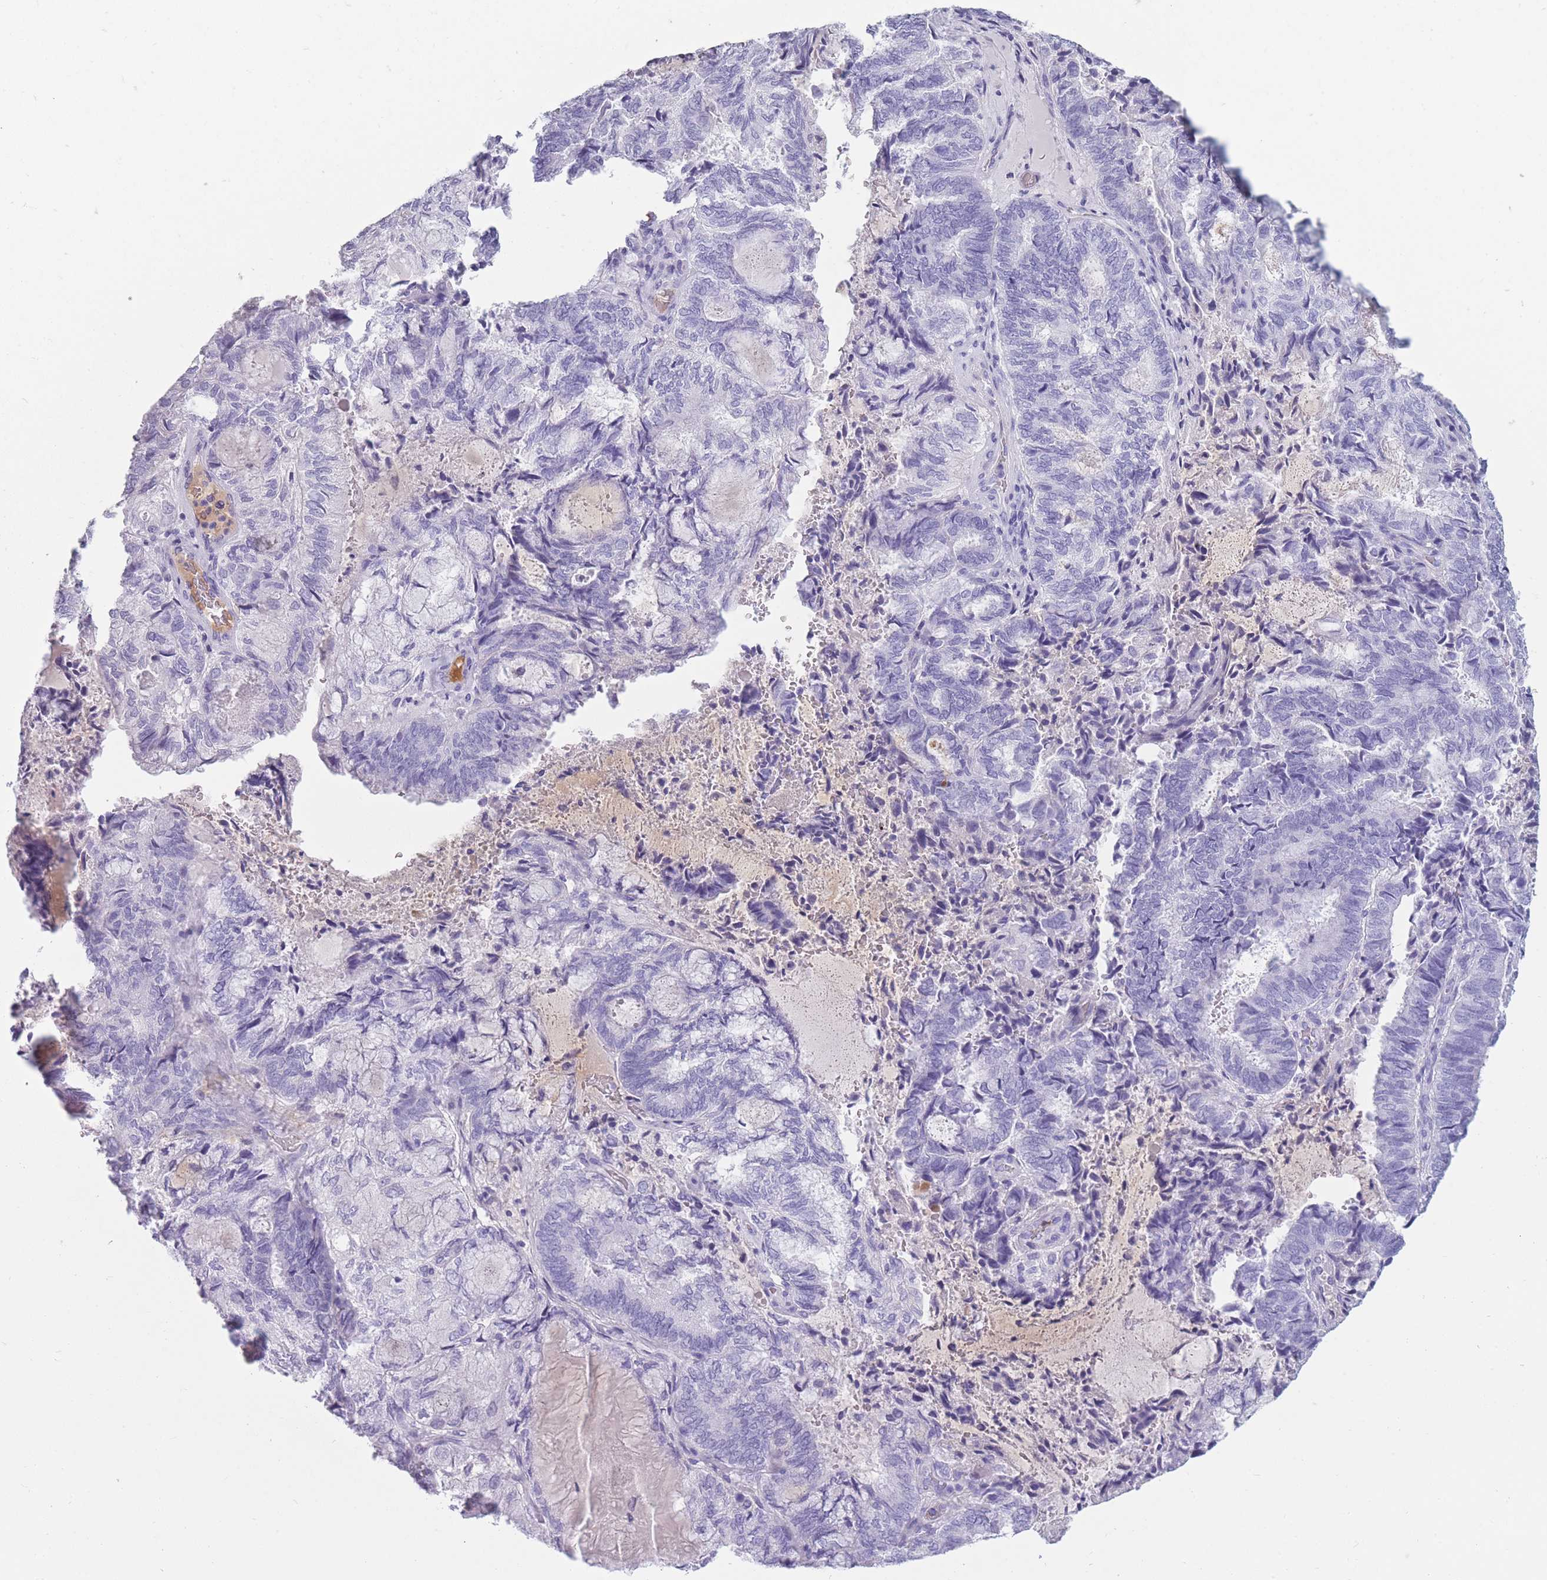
{"staining": {"intensity": "negative", "quantity": "none", "location": "none"}, "tissue": "endometrial cancer", "cell_type": "Tumor cells", "image_type": "cancer", "snomed": [{"axis": "morphology", "description": "Adenocarcinoma, NOS"}, {"axis": "topography", "description": "Endometrium"}], "caption": "A high-resolution image shows IHC staining of adenocarcinoma (endometrial), which displays no significant staining in tumor cells.", "gene": "TNFSF11", "patient": {"sex": "female", "age": 80}}